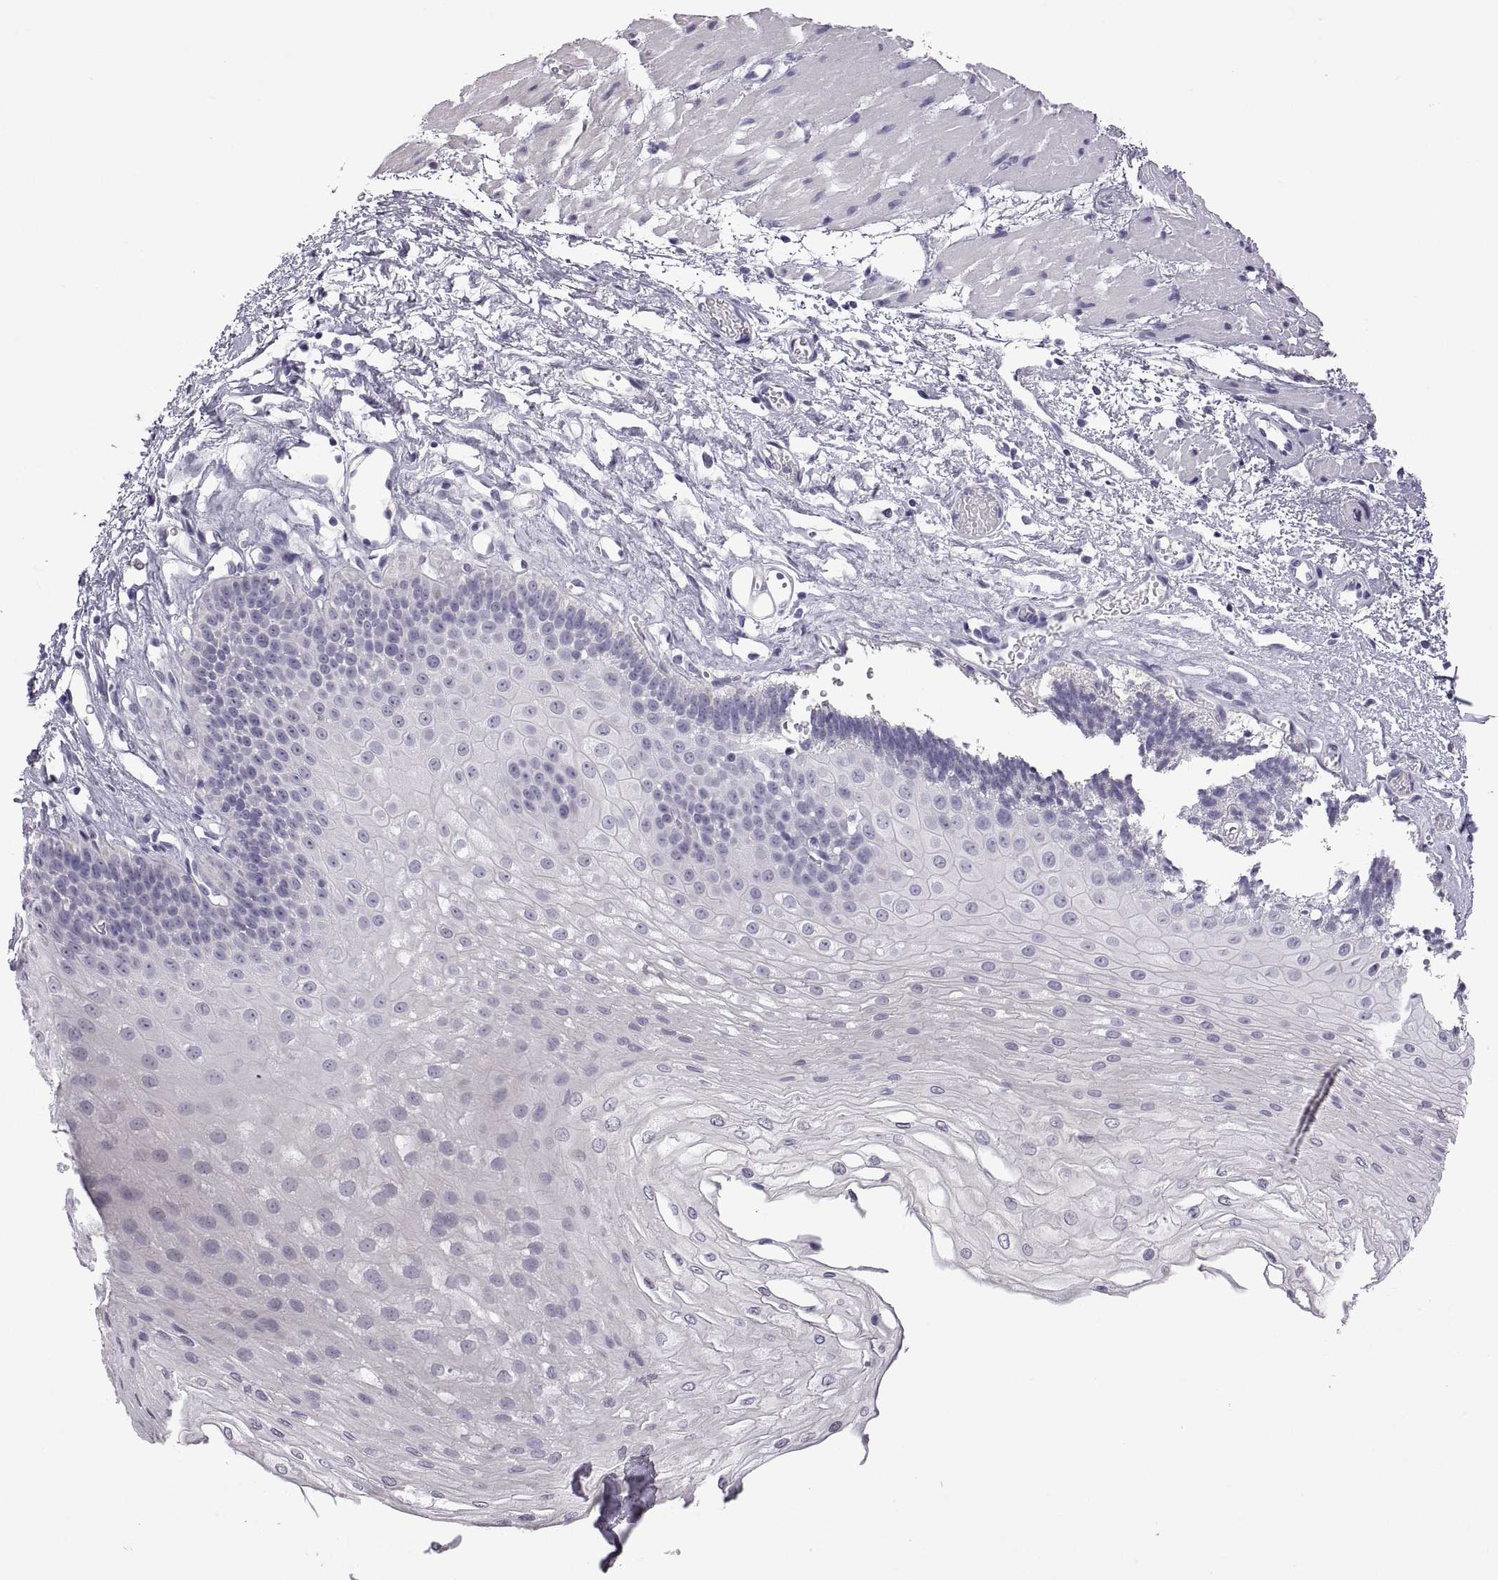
{"staining": {"intensity": "negative", "quantity": "none", "location": "none"}, "tissue": "esophagus", "cell_type": "Squamous epithelial cells", "image_type": "normal", "snomed": [{"axis": "morphology", "description": "Normal tissue, NOS"}, {"axis": "topography", "description": "Esophagus"}], "caption": "This is an IHC image of unremarkable human esophagus. There is no staining in squamous epithelial cells.", "gene": "FAM170A", "patient": {"sex": "female", "age": 62}}